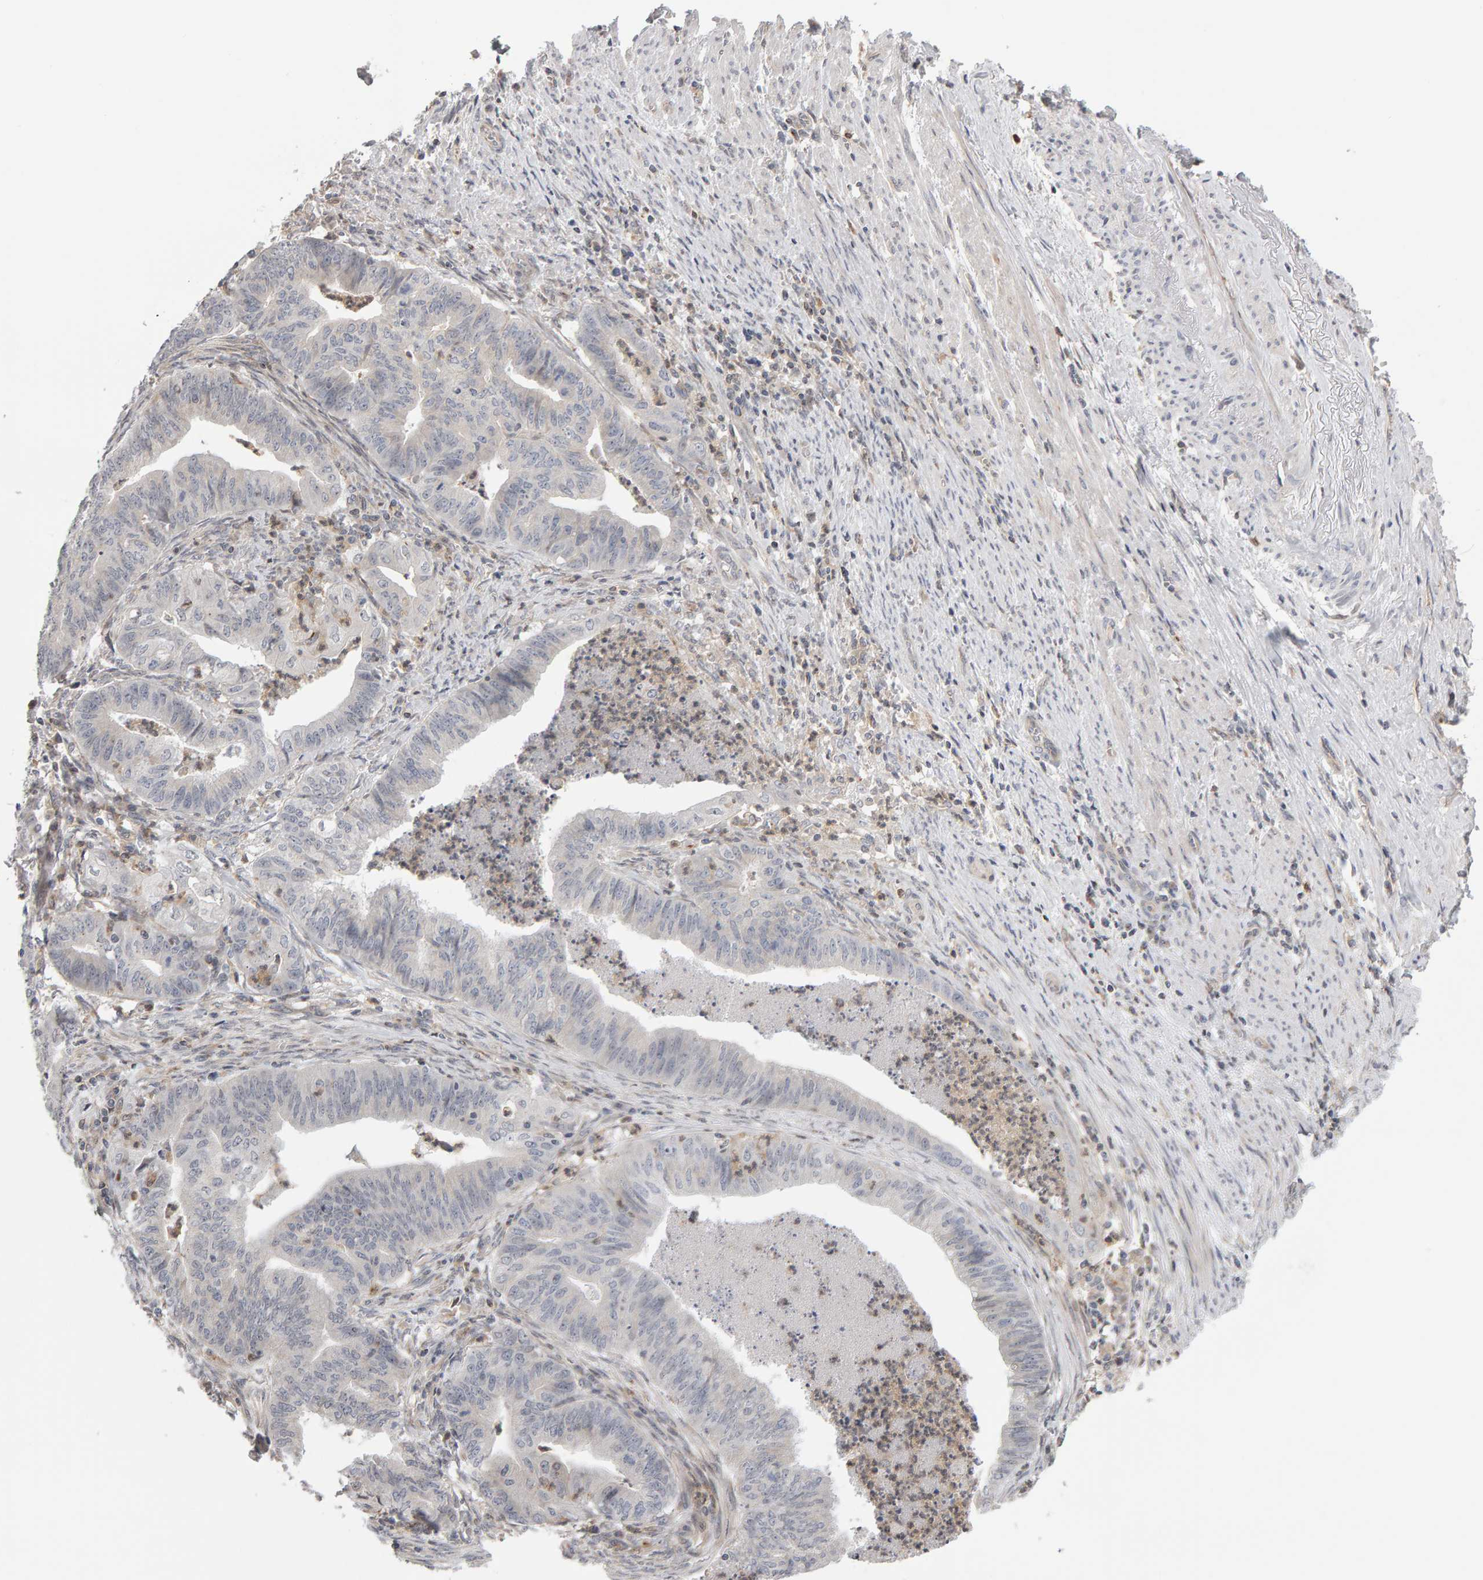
{"staining": {"intensity": "negative", "quantity": "none", "location": "none"}, "tissue": "endometrial cancer", "cell_type": "Tumor cells", "image_type": "cancer", "snomed": [{"axis": "morphology", "description": "Polyp, NOS"}, {"axis": "morphology", "description": "Adenocarcinoma, NOS"}, {"axis": "morphology", "description": "Adenoma, NOS"}, {"axis": "topography", "description": "Endometrium"}], "caption": "Tumor cells show no significant staining in endometrial cancer.", "gene": "MSRA", "patient": {"sex": "female", "age": 79}}